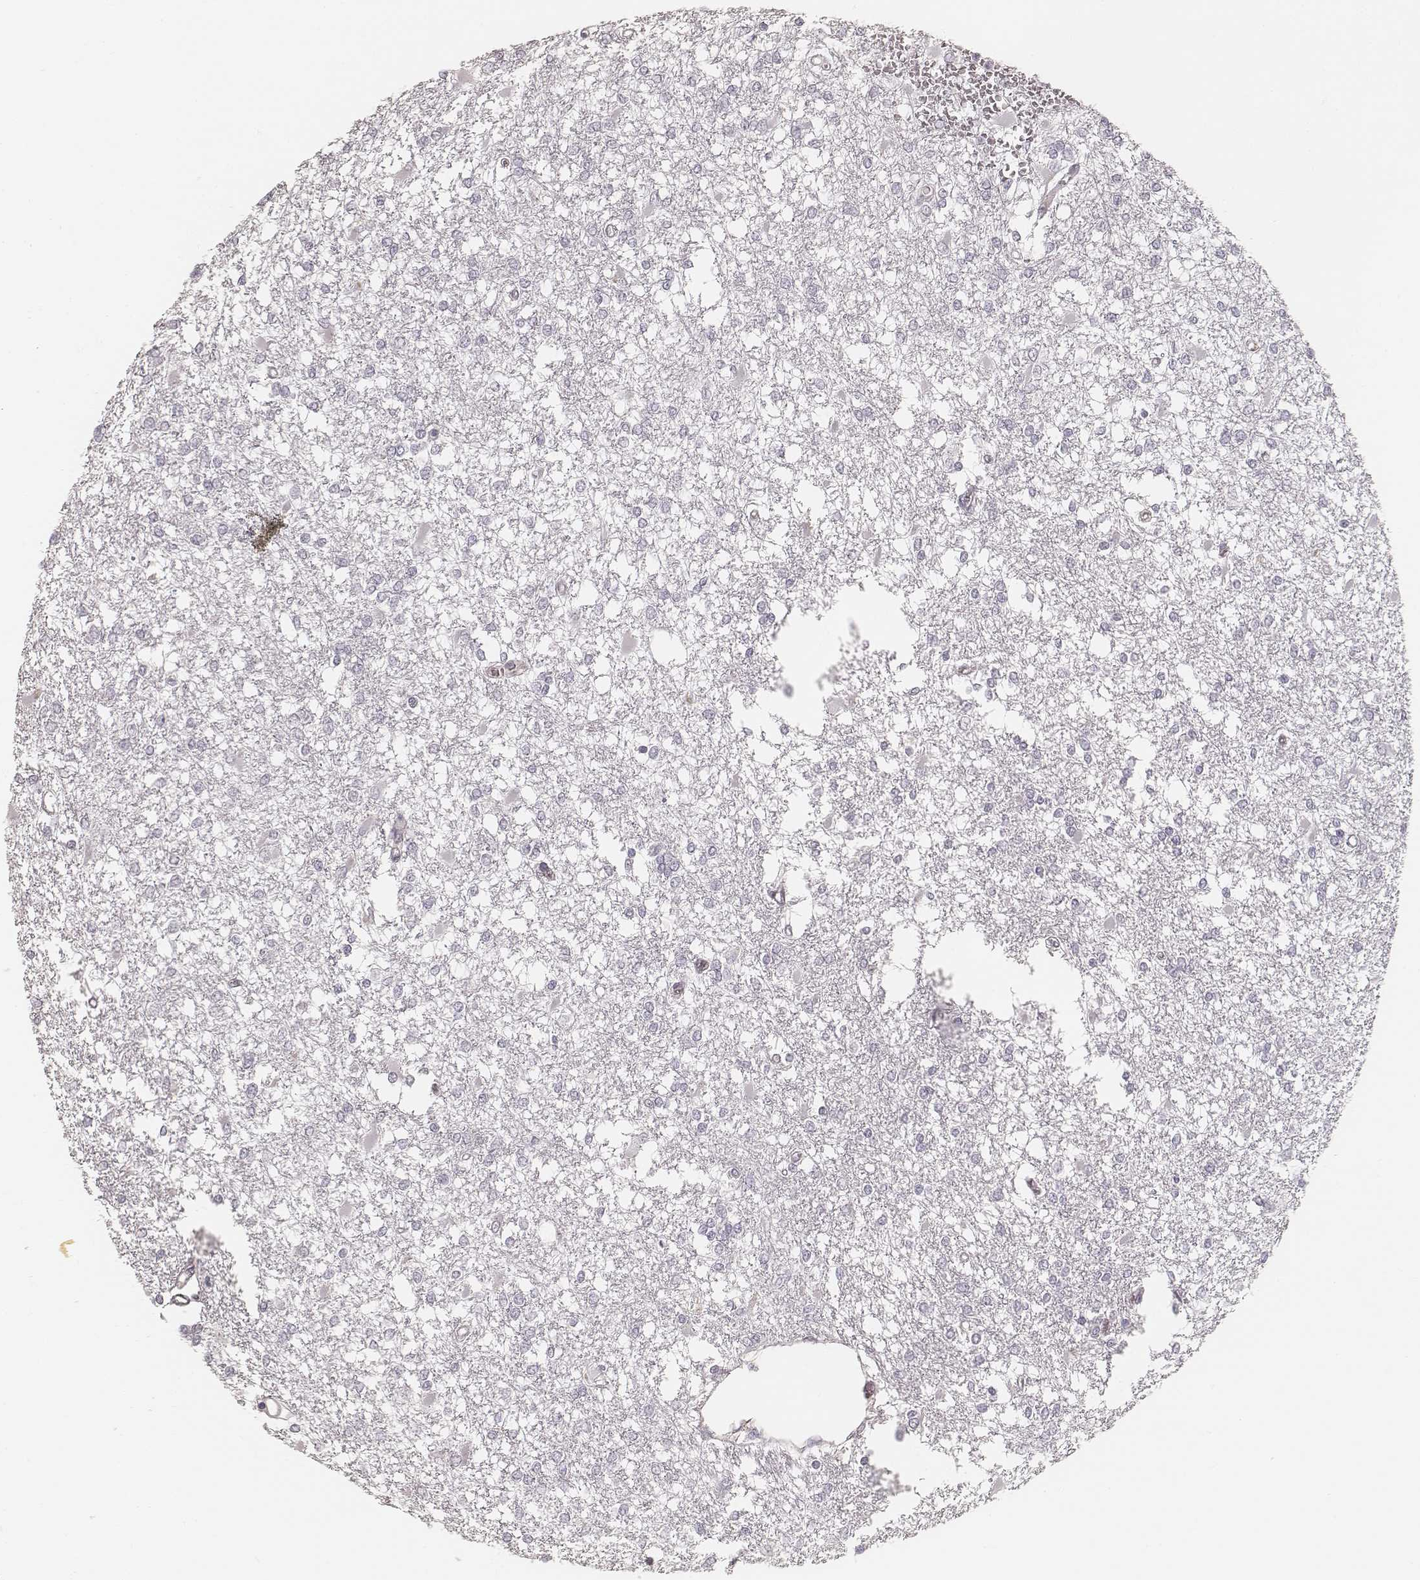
{"staining": {"intensity": "negative", "quantity": "none", "location": "none"}, "tissue": "glioma", "cell_type": "Tumor cells", "image_type": "cancer", "snomed": [{"axis": "morphology", "description": "Glioma, malignant, High grade"}, {"axis": "topography", "description": "Cerebral cortex"}], "caption": "DAB immunohistochemical staining of human malignant glioma (high-grade) displays no significant expression in tumor cells. (DAB (3,3'-diaminobenzidine) immunohistochemistry (IHC) with hematoxylin counter stain).", "gene": "HNF4G", "patient": {"sex": "male", "age": 79}}